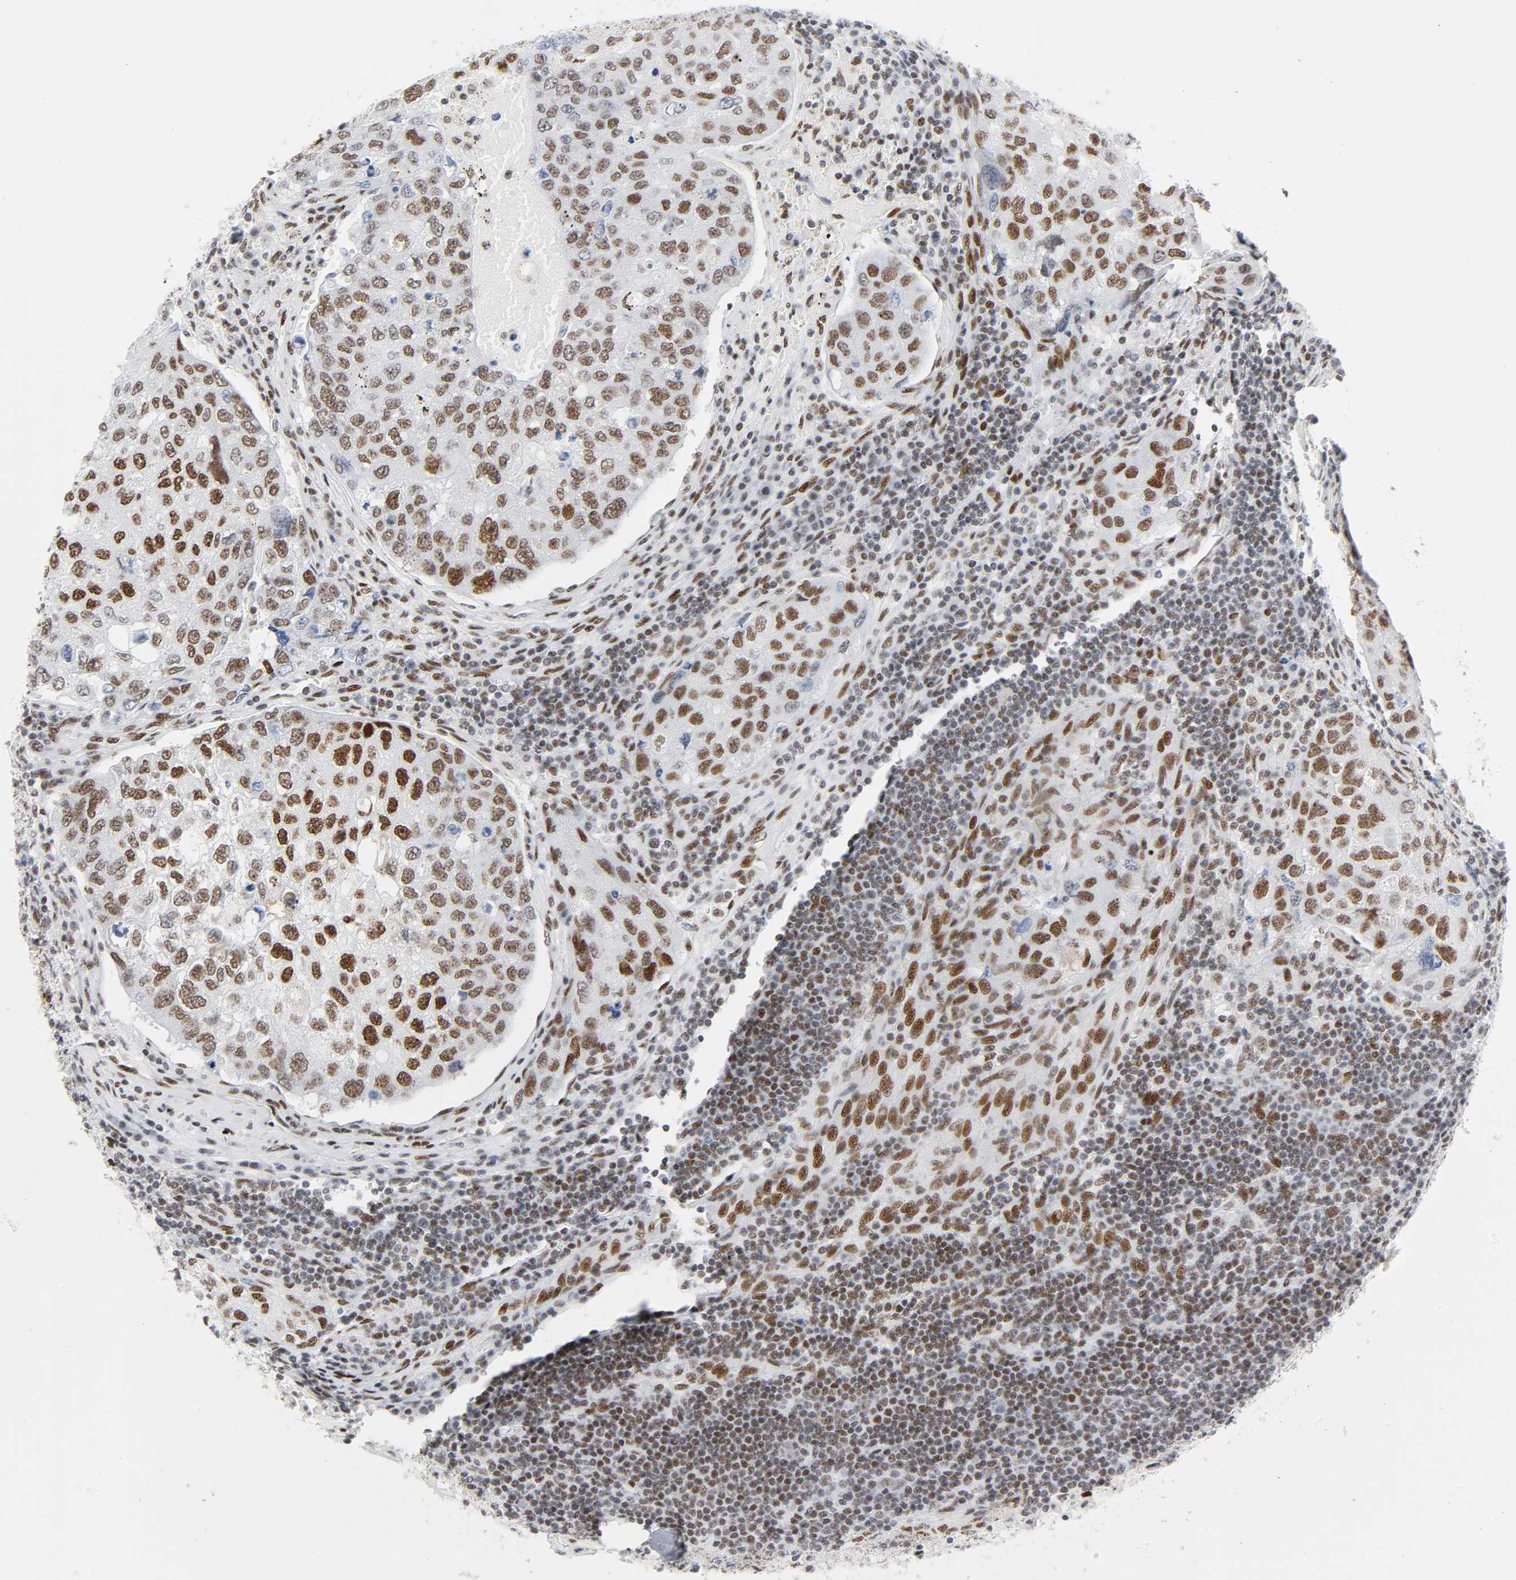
{"staining": {"intensity": "strong", "quantity": ">75%", "location": "nuclear"}, "tissue": "urothelial cancer", "cell_type": "Tumor cells", "image_type": "cancer", "snomed": [{"axis": "morphology", "description": "Urothelial carcinoma, High grade"}, {"axis": "topography", "description": "Lymph node"}, {"axis": "topography", "description": "Urinary bladder"}], "caption": "A brown stain shows strong nuclear positivity of a protein in urothelial cancer tumor cells. (DAB (3,3'-diaminobenzidine) = brown stain, brightfield microscopy at high magnification).", "gene": "HSF1", "patient": {"sex": "male", "age": 51}}